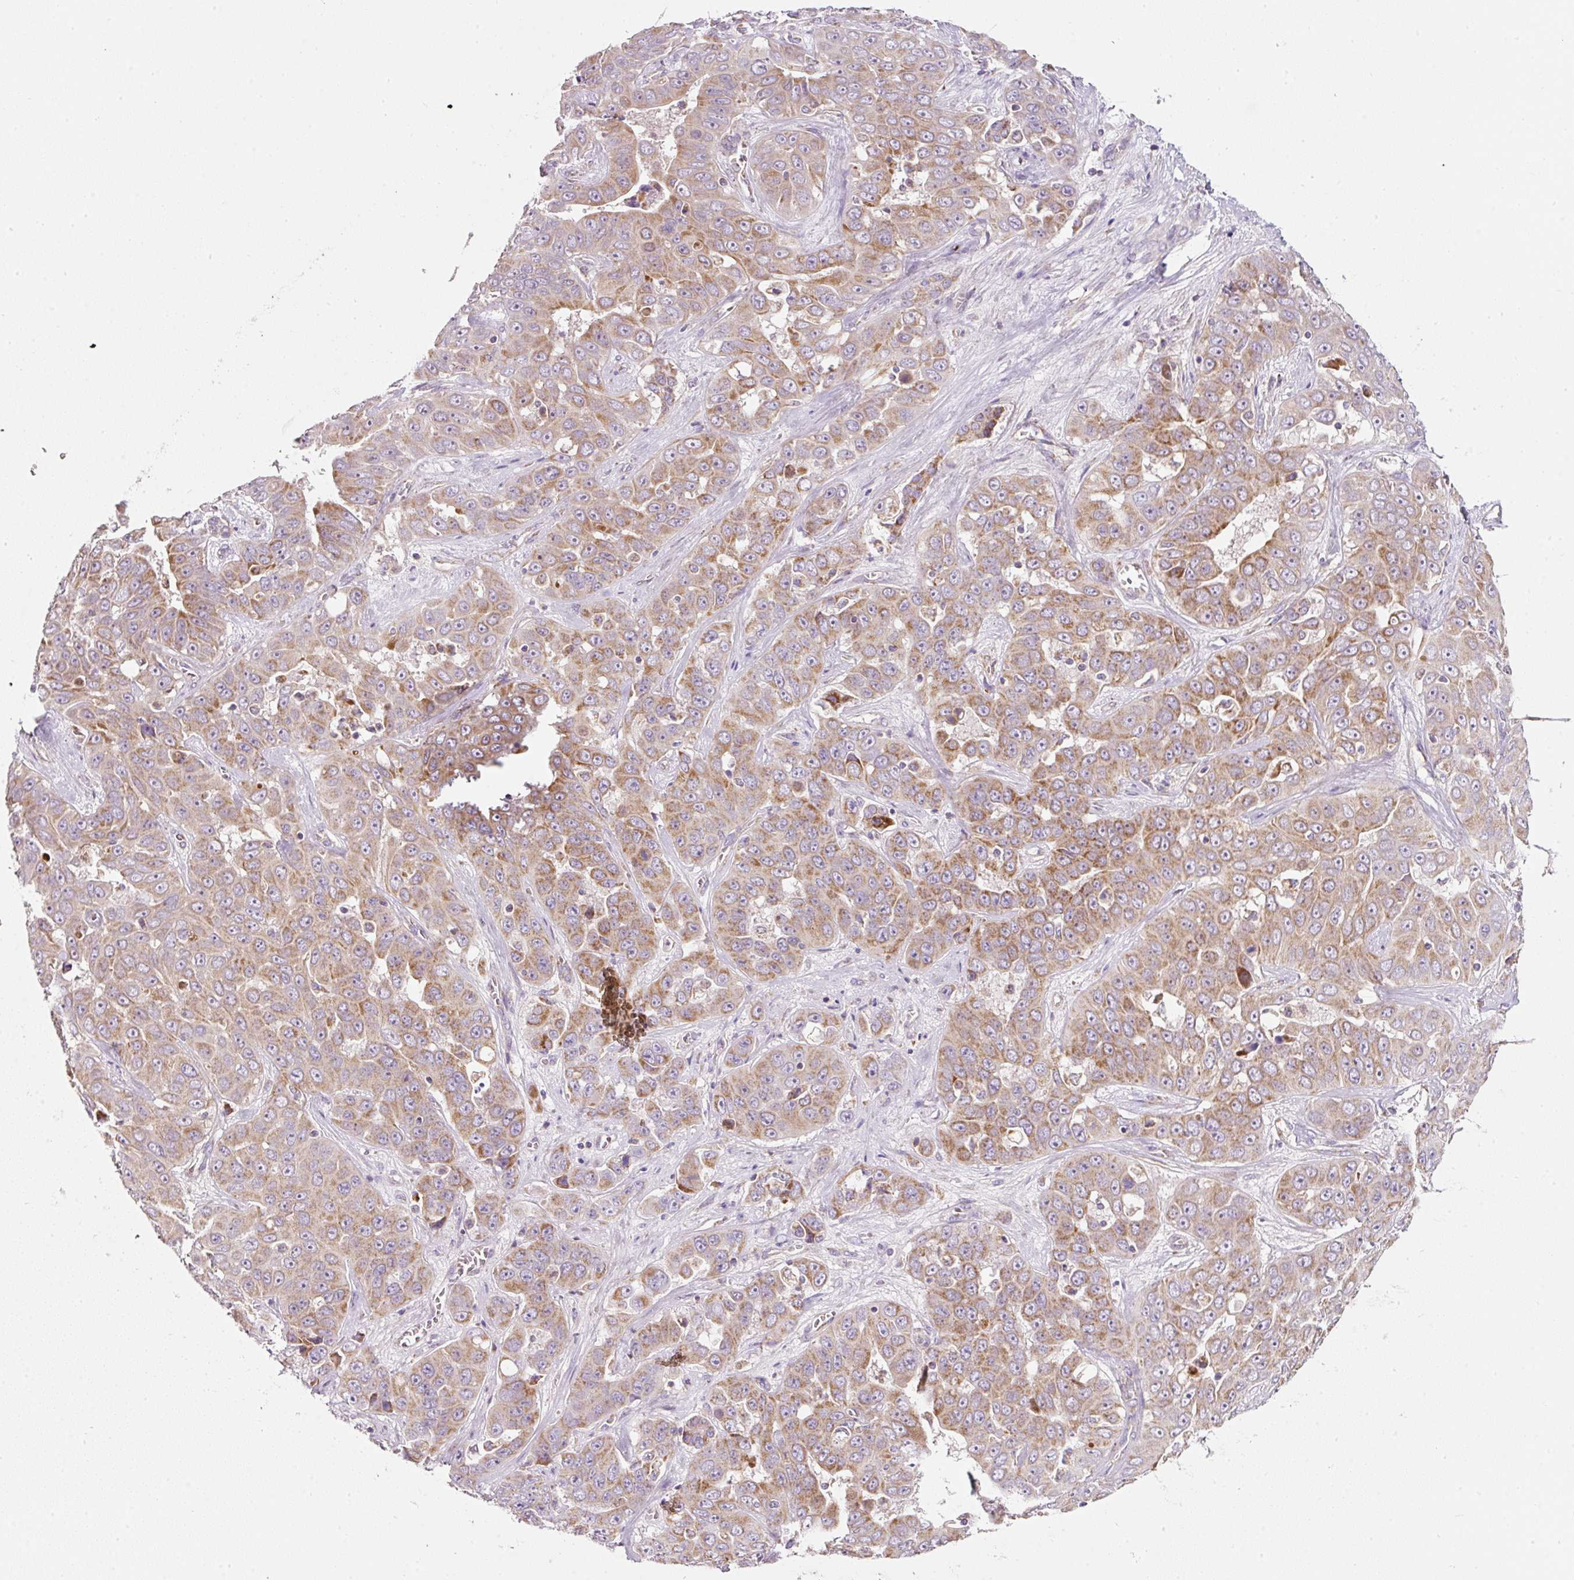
{"staining": {"intensity": "moderate", "quantity": ">75%", "location": "cytoplasmic/membranous"}, "tissue": "liver cancer", "cell_type": "Tumor cells", "image_type": "cancer", "snomed": [{"axis": "morphology", "description": "Cholangiocarcinoma"}, {"axis": "topography", "description": "Liver"}], "caption": "Liver cholangiocarcinoma stained with DAB immunohistochemistry (IHC) reveals medium levels of moderate cytoplasmic/membranous positivity in about >75% of tumor cells.", "gene": "NDUFA1", "patient": {"sex": "female", "age": 52}}